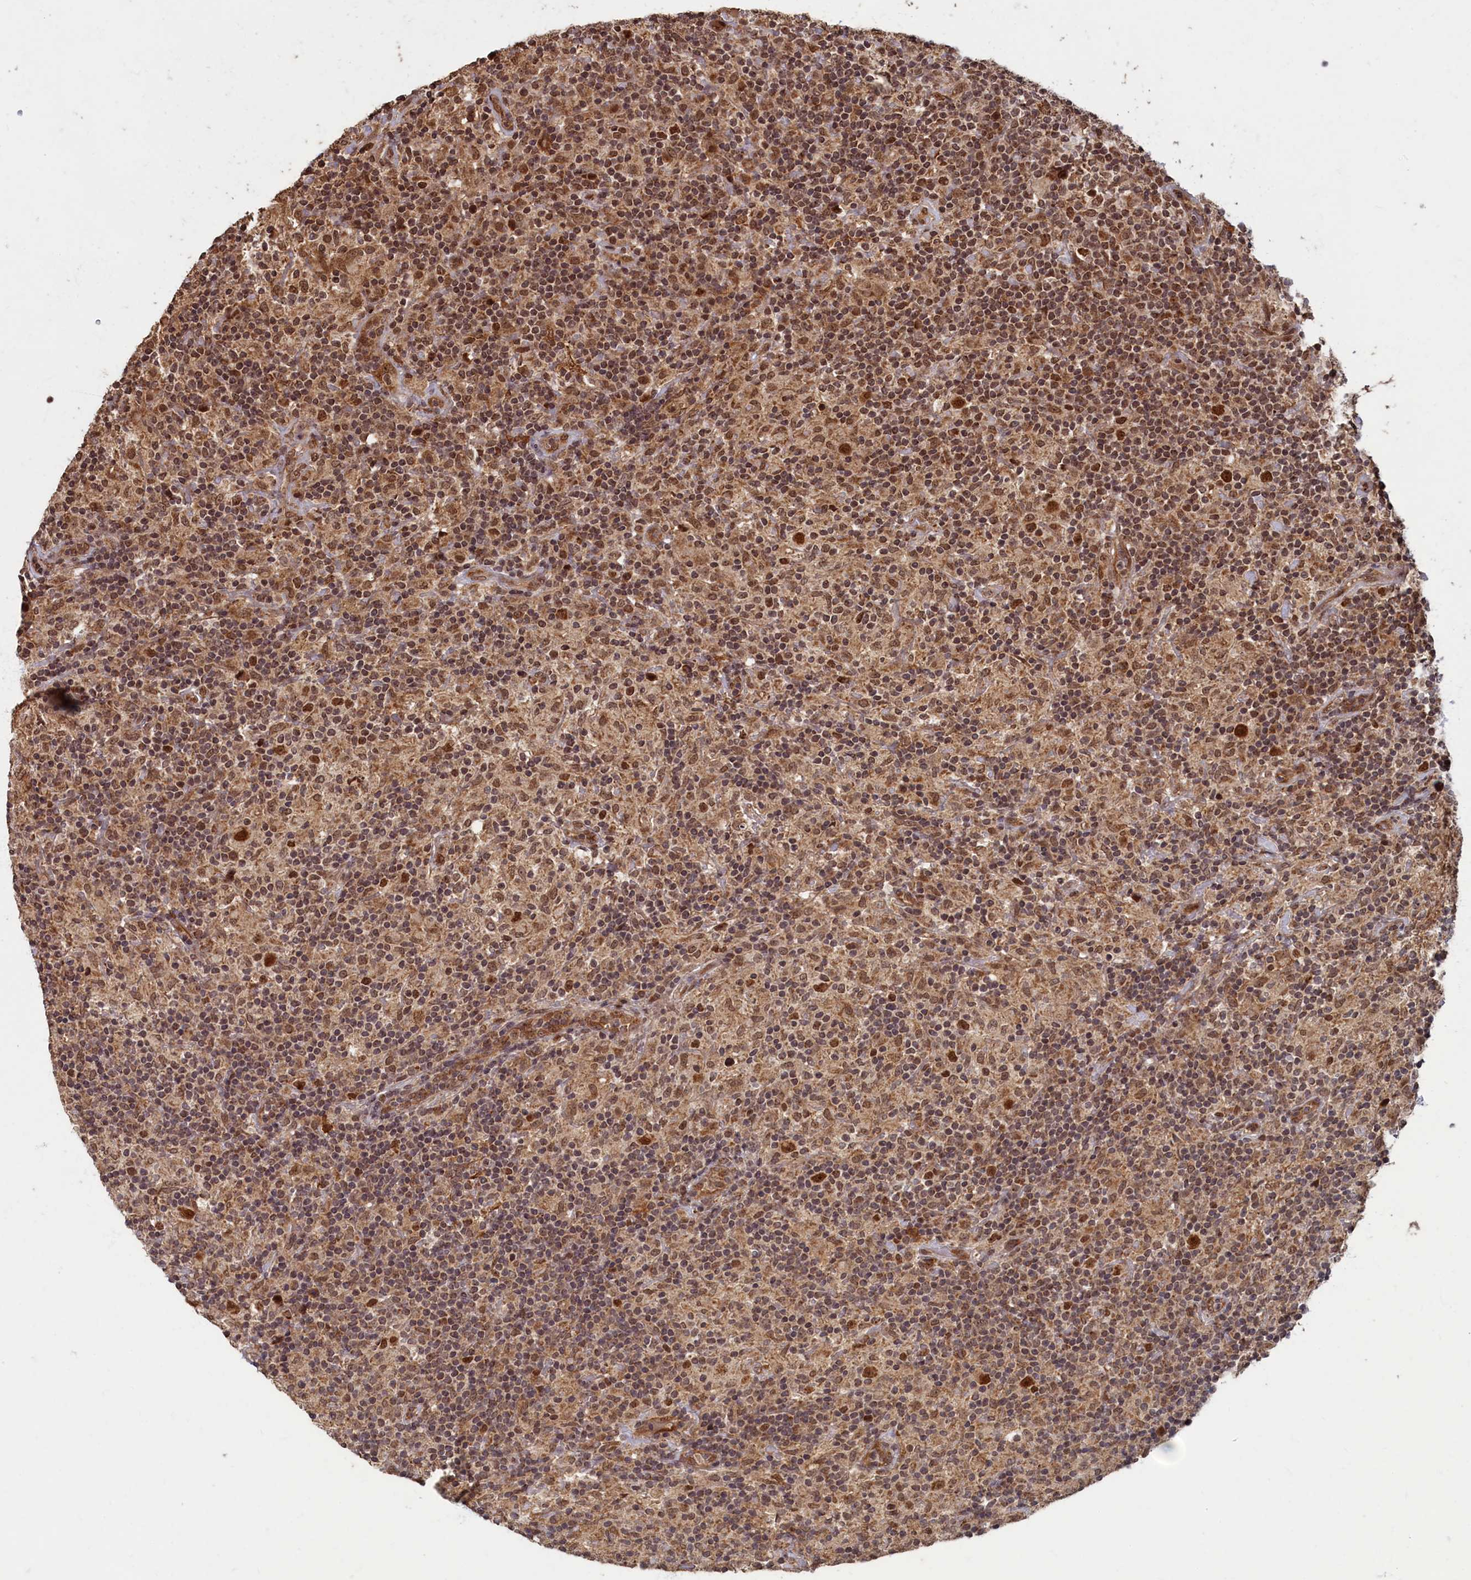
{"staining": {"intensity": "strong", "quantity": ">75%", "location": "cytoplasmic/membranous,nuclear"}, "tissue": "lymphoma", "cell_type": "Tumor cells", "image_type": "cancer", "snomed": [{"axis": "morphology", "description": "Hodgkin's disease, NOS"}, {"axis": "topography", "description": "Lymph node"}], "caption": "IHC of human Hodgkin's disease shows high levels of strong cytoplasmic/membranous and nuclear staining in about >75% of tumor cells.", "gene": "BRCA1", "patient": {"sex": "male", "age": 70}}